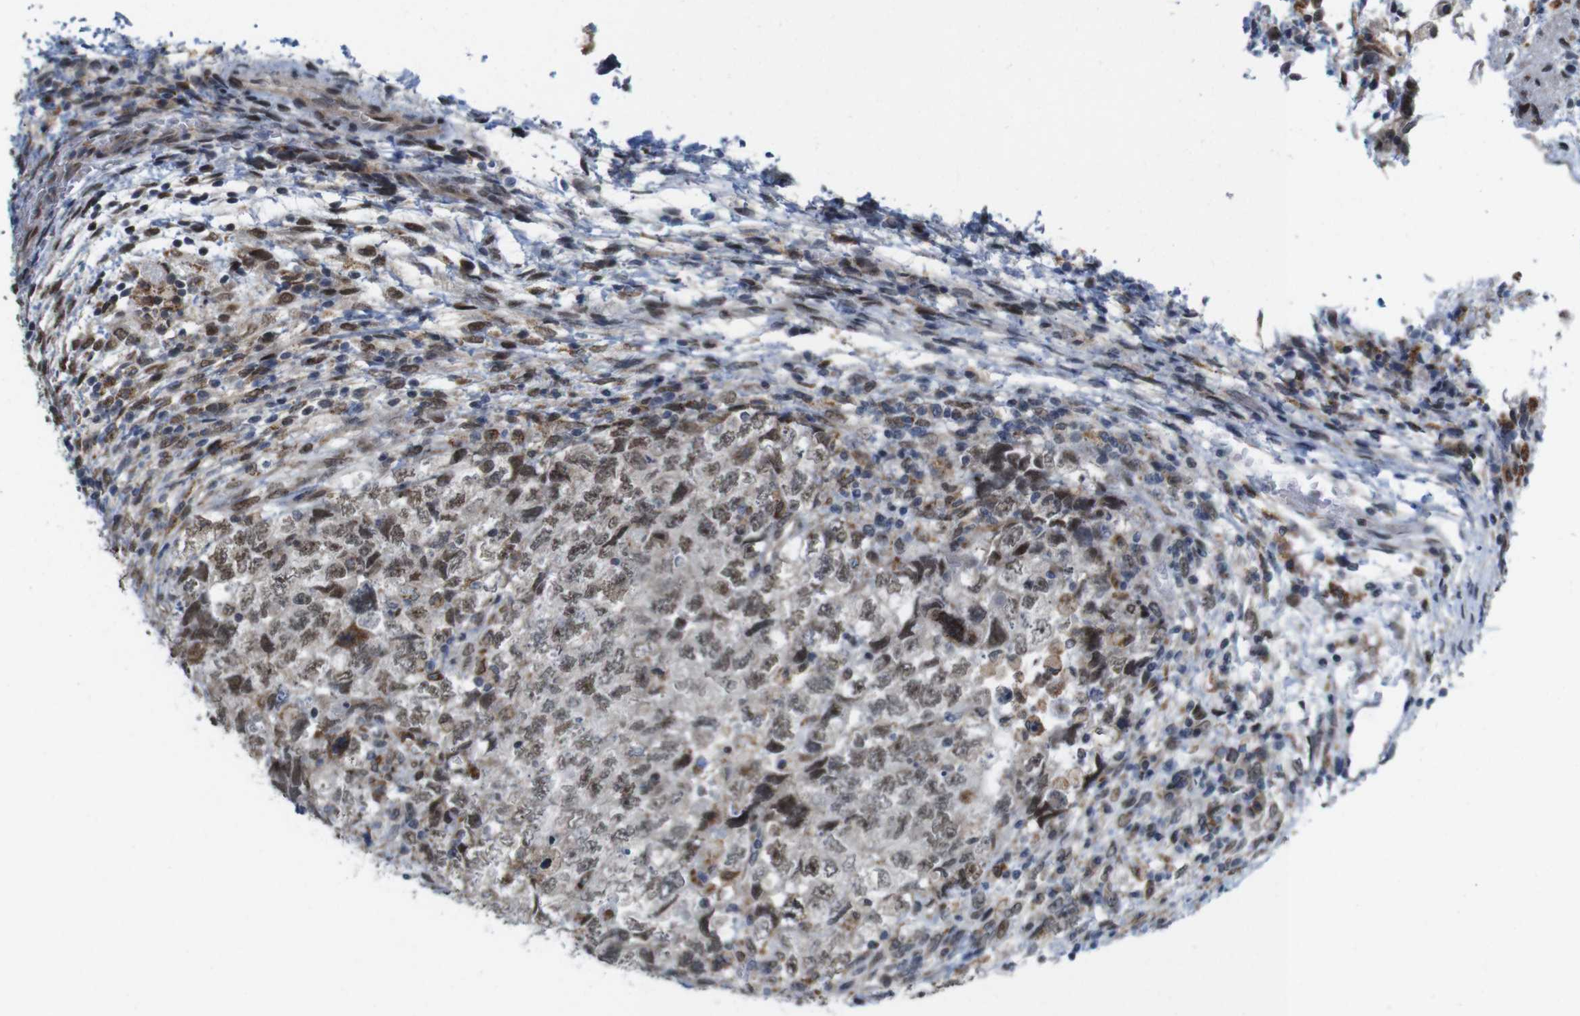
{"staining": {"intensity": "moderate", "quantity": ">75%", "location": "cytoplasmic/membranous,nuclear"}, "tissue": "testis cancer", "cell_type": "Tumor cells", "image_type": "cancer", "snomed": [{"axis": "morphology", "description": "Carcinoma, Embryonal, NOS"}, {"axis": "topography", "description": "Testis"}], "caption": "Protein staining of embryonal carcinoma (testis) tissue reveals moderate cytoplasmic/membranous and nuclear expression in approximately >75% of tumor cells.", "gene": "PNMA8A", "patient": {"sex": "male", "age": 36}}